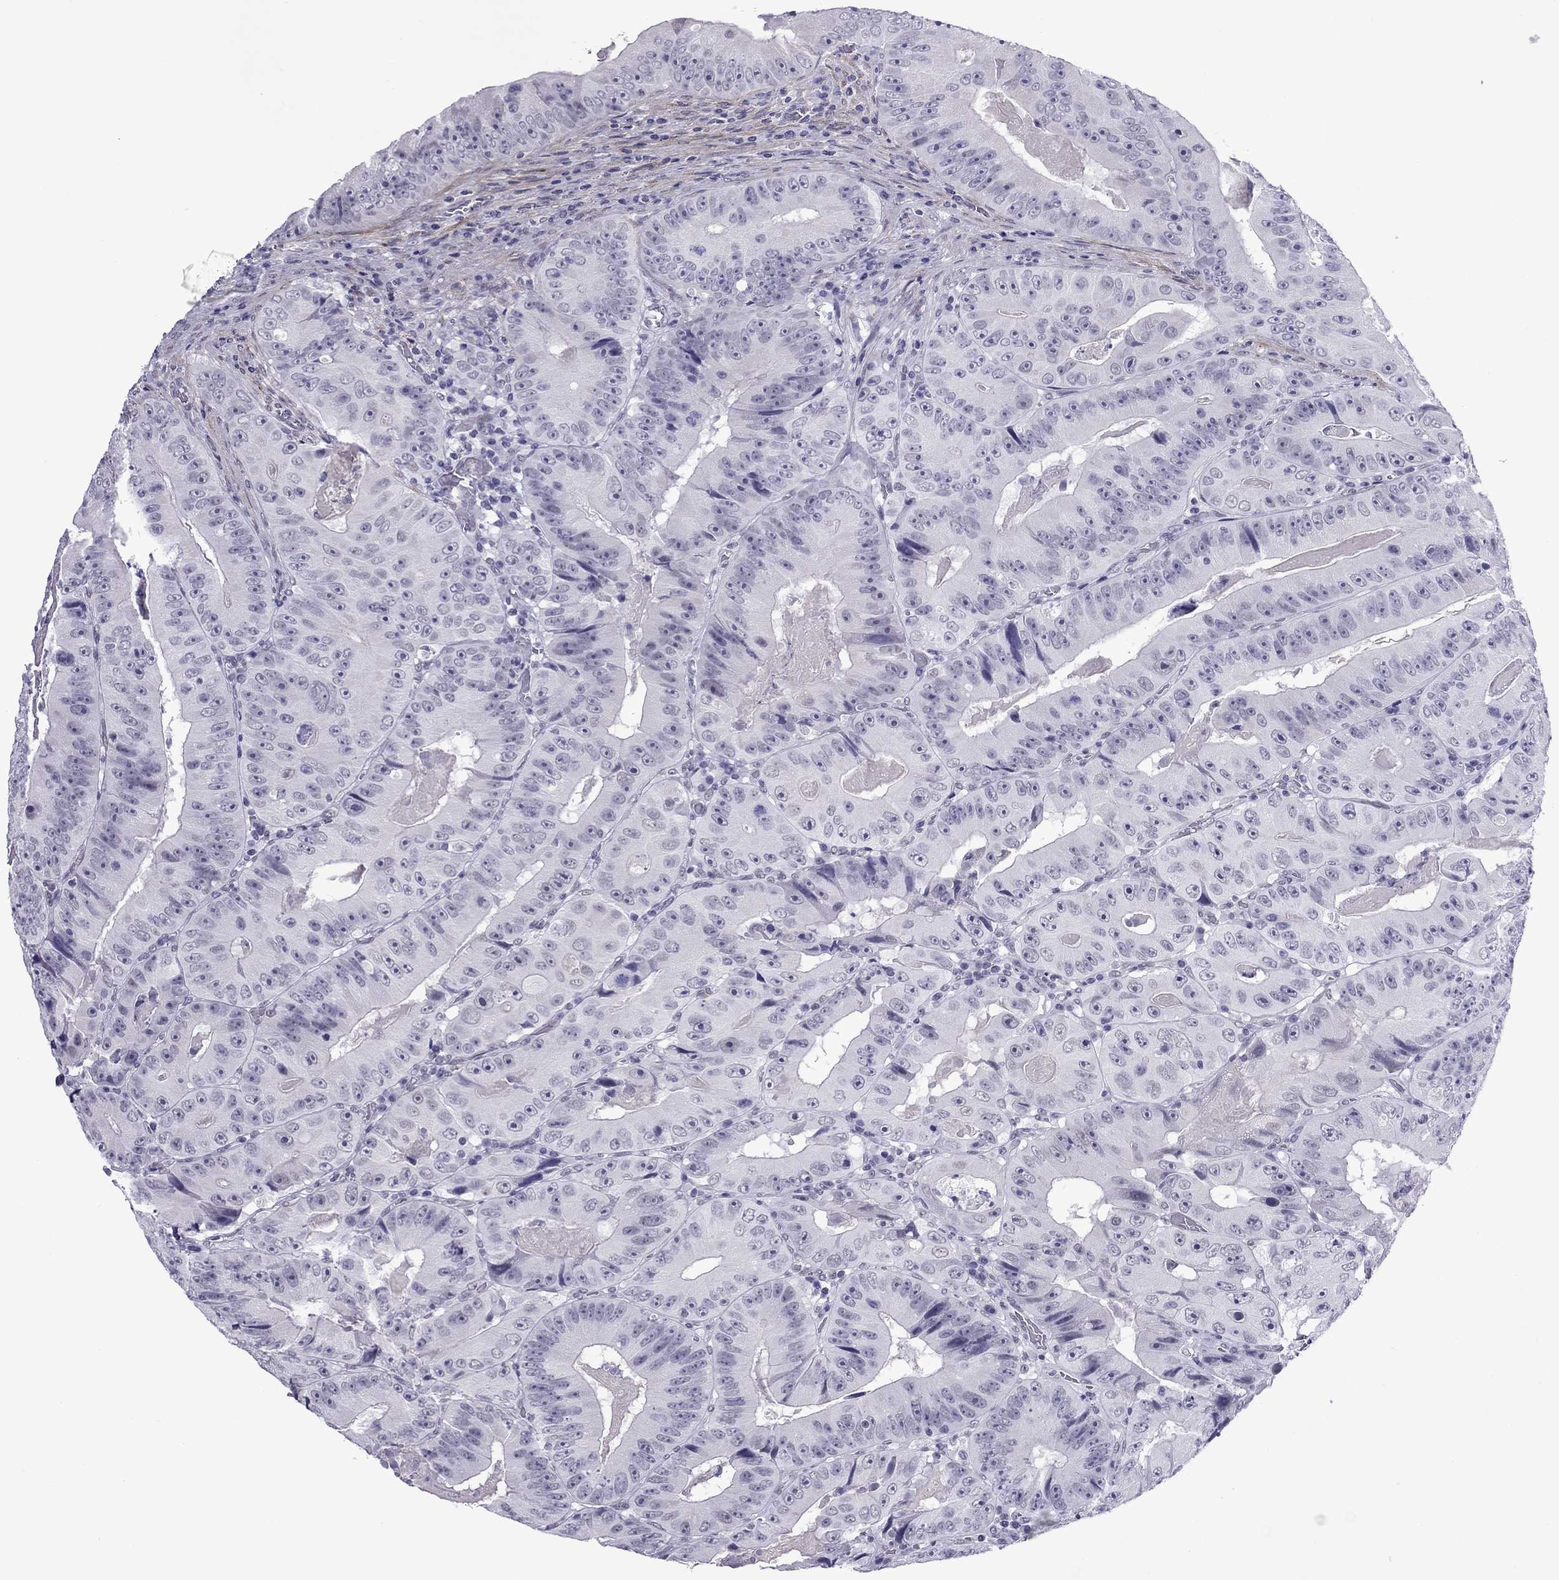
{"staining": {"intensity": "negative", "quantity": "none", "location": "none"}, "tissue": "colorectal cancer", "cell_type": "Tumor cells", "image_type": "cancer", "snomed": [{"axis": "morphology", "description": "Adenocarcinoma, NOS"}, {"axis": "topography", "description": "Colon"}], "caption": "DAB immunohistochemical staining of colorectal cancer (adenocarcinoma) shows no significant positivity in tumor cells.", "gene": "ZNF646", "patient": {"sex": "female", "age": 86}}